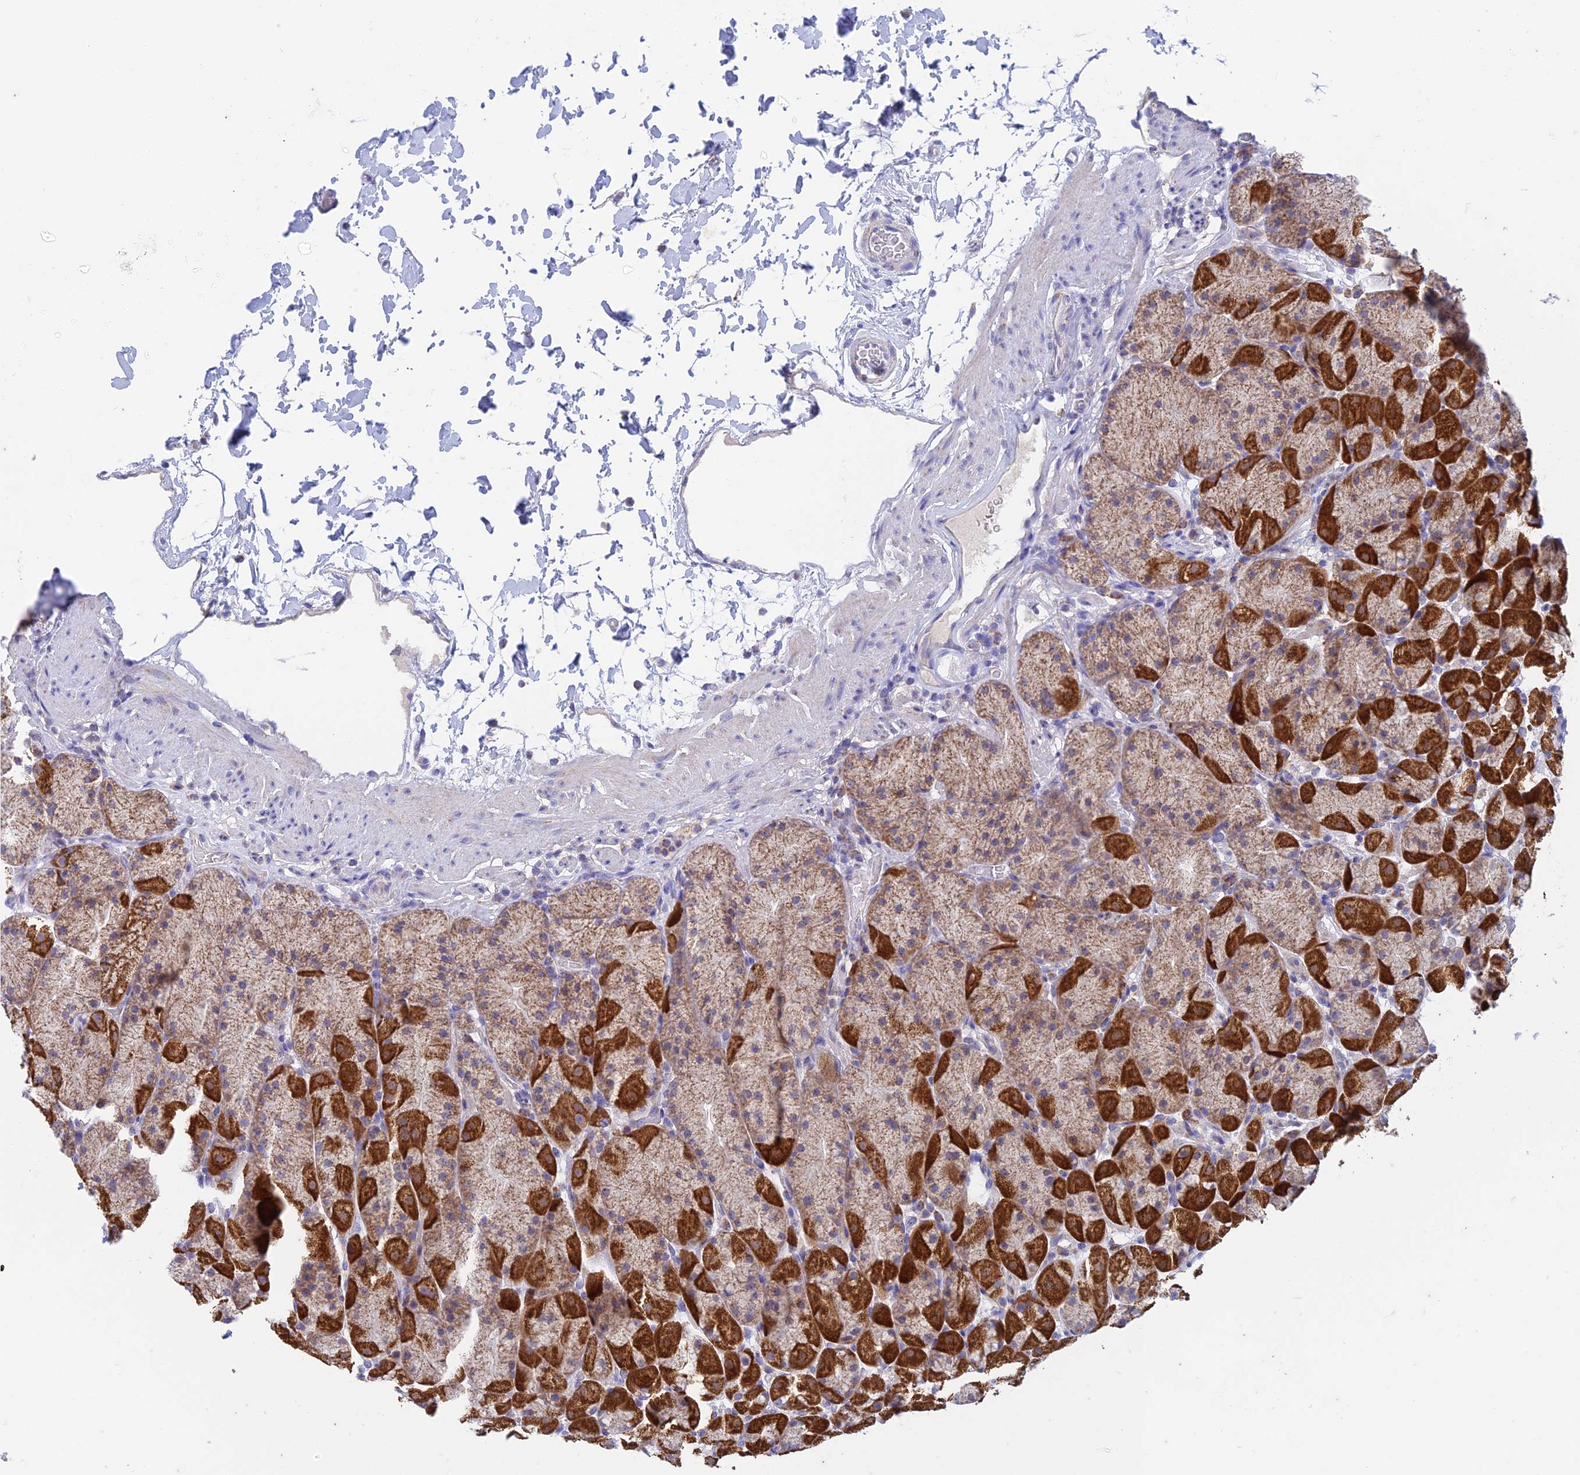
{"staining": {"intensity": "strong", "quantity": ">75%", "location": "cytoplasmic/membranous"}, "tissue": "stomach", "cell_type": "Glandular cells", "image_type": "normal", "snomed": [{"axis": "morphology", "description": "Normal tissue, NOS"}, {"axis": "topography", "description": "Stomach, upper"}, {"axis": "topography", "description": "Stomach, lower"}], "caption": "Glandular cells display high levels of strong cytoplasmic/membranous expression in approximately >75% of cells in benign human stomach.", "gene": "ZNF181", "patient": {"sex": "male", "age": 67}}